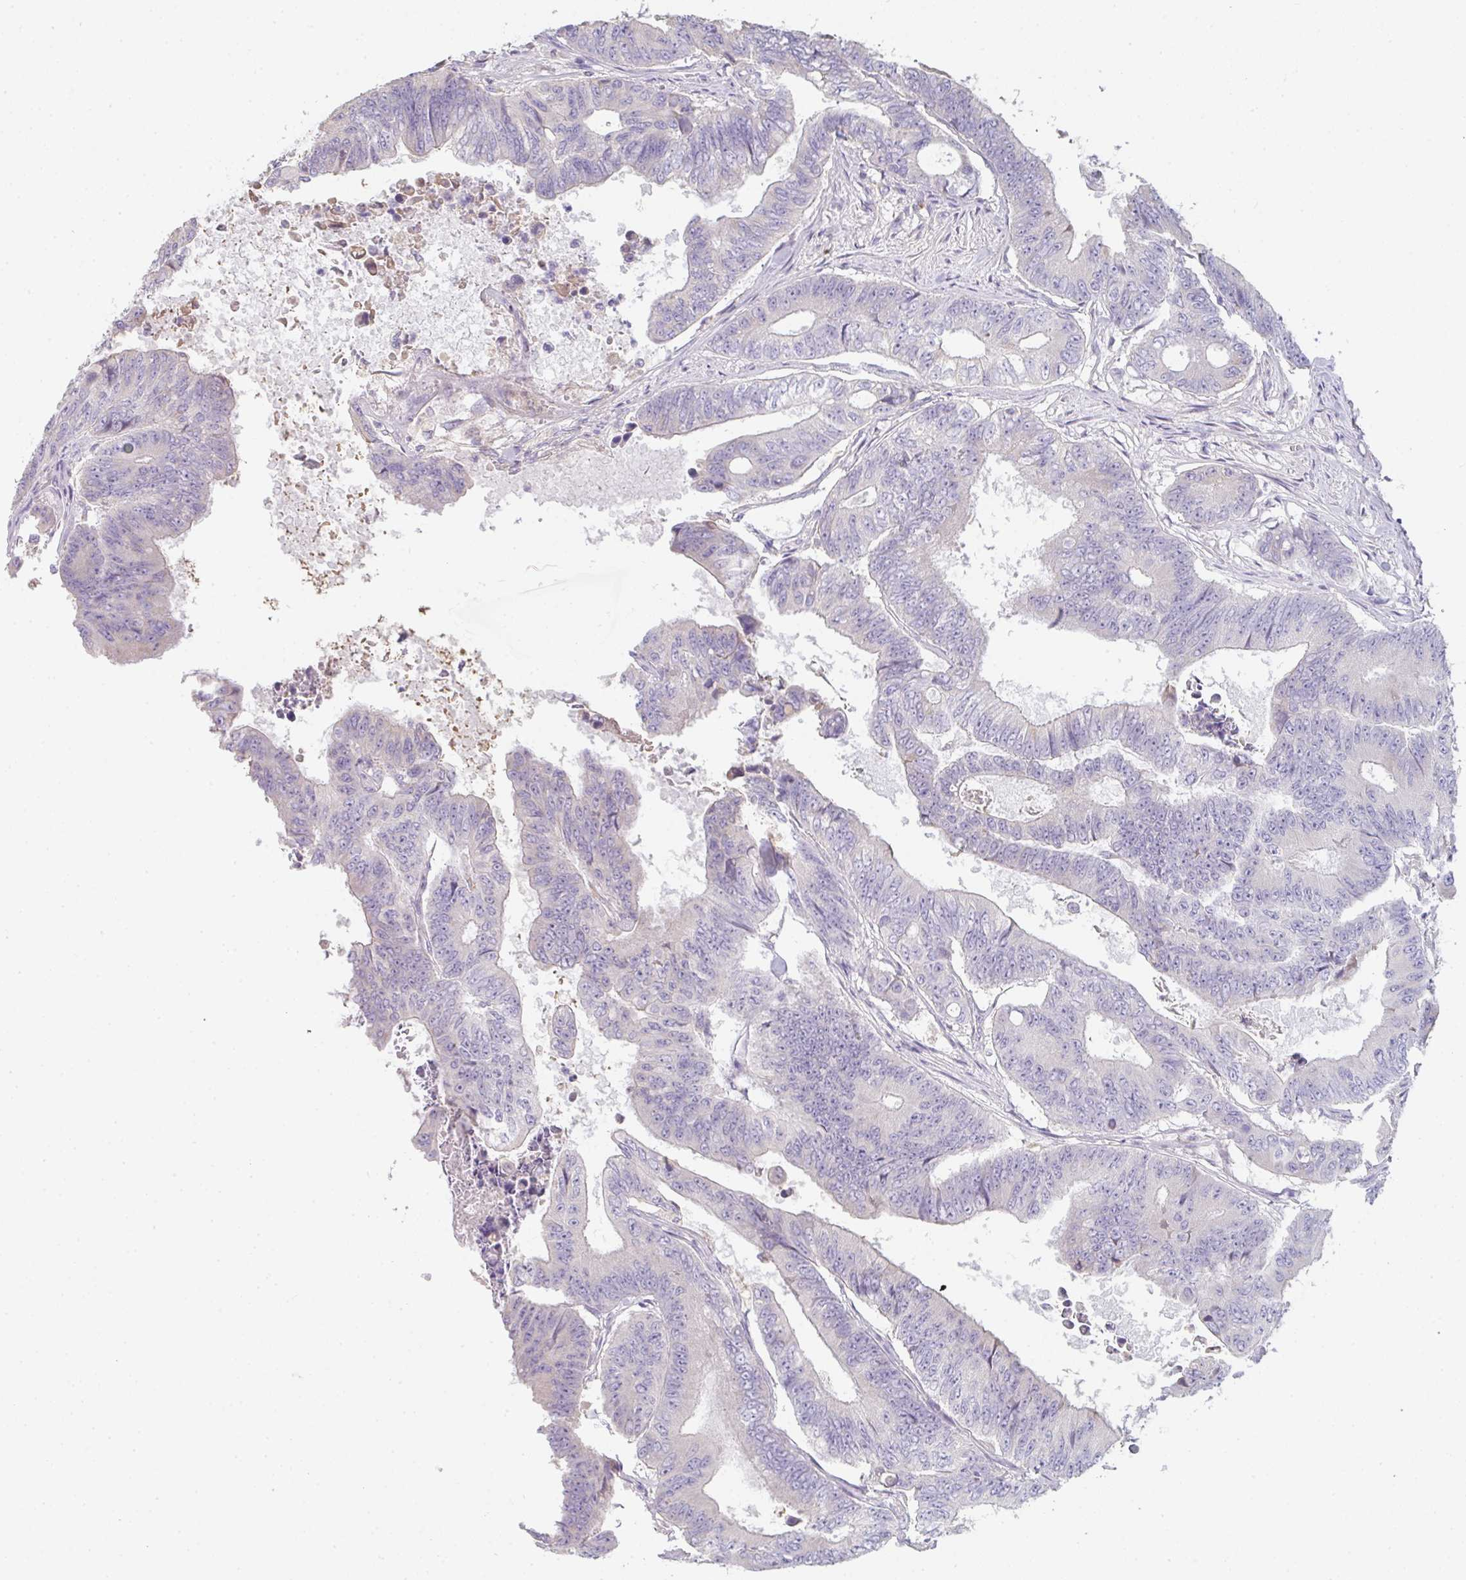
{"staining": {"intensity": "negative", "quantity": "none", "location": "none"}, "tissue": "colorectal cancer", "cell_type": "Tumor cells", "image_type": "cancer", "snomed": [{"axis": "morphology", "description": "Adenocarcinoma, NOS"}, {"axis": "topography", "description": "Colon"}], "caption": "Immunohistochemistry (IHC) micrograph of neoplastic tissue: colorectal adenocarcinoma stained with DAB displays no significant protein expression in tumor cells.", "gene": "ZNF215", "patient": {"sex": "female", "age": 48}}